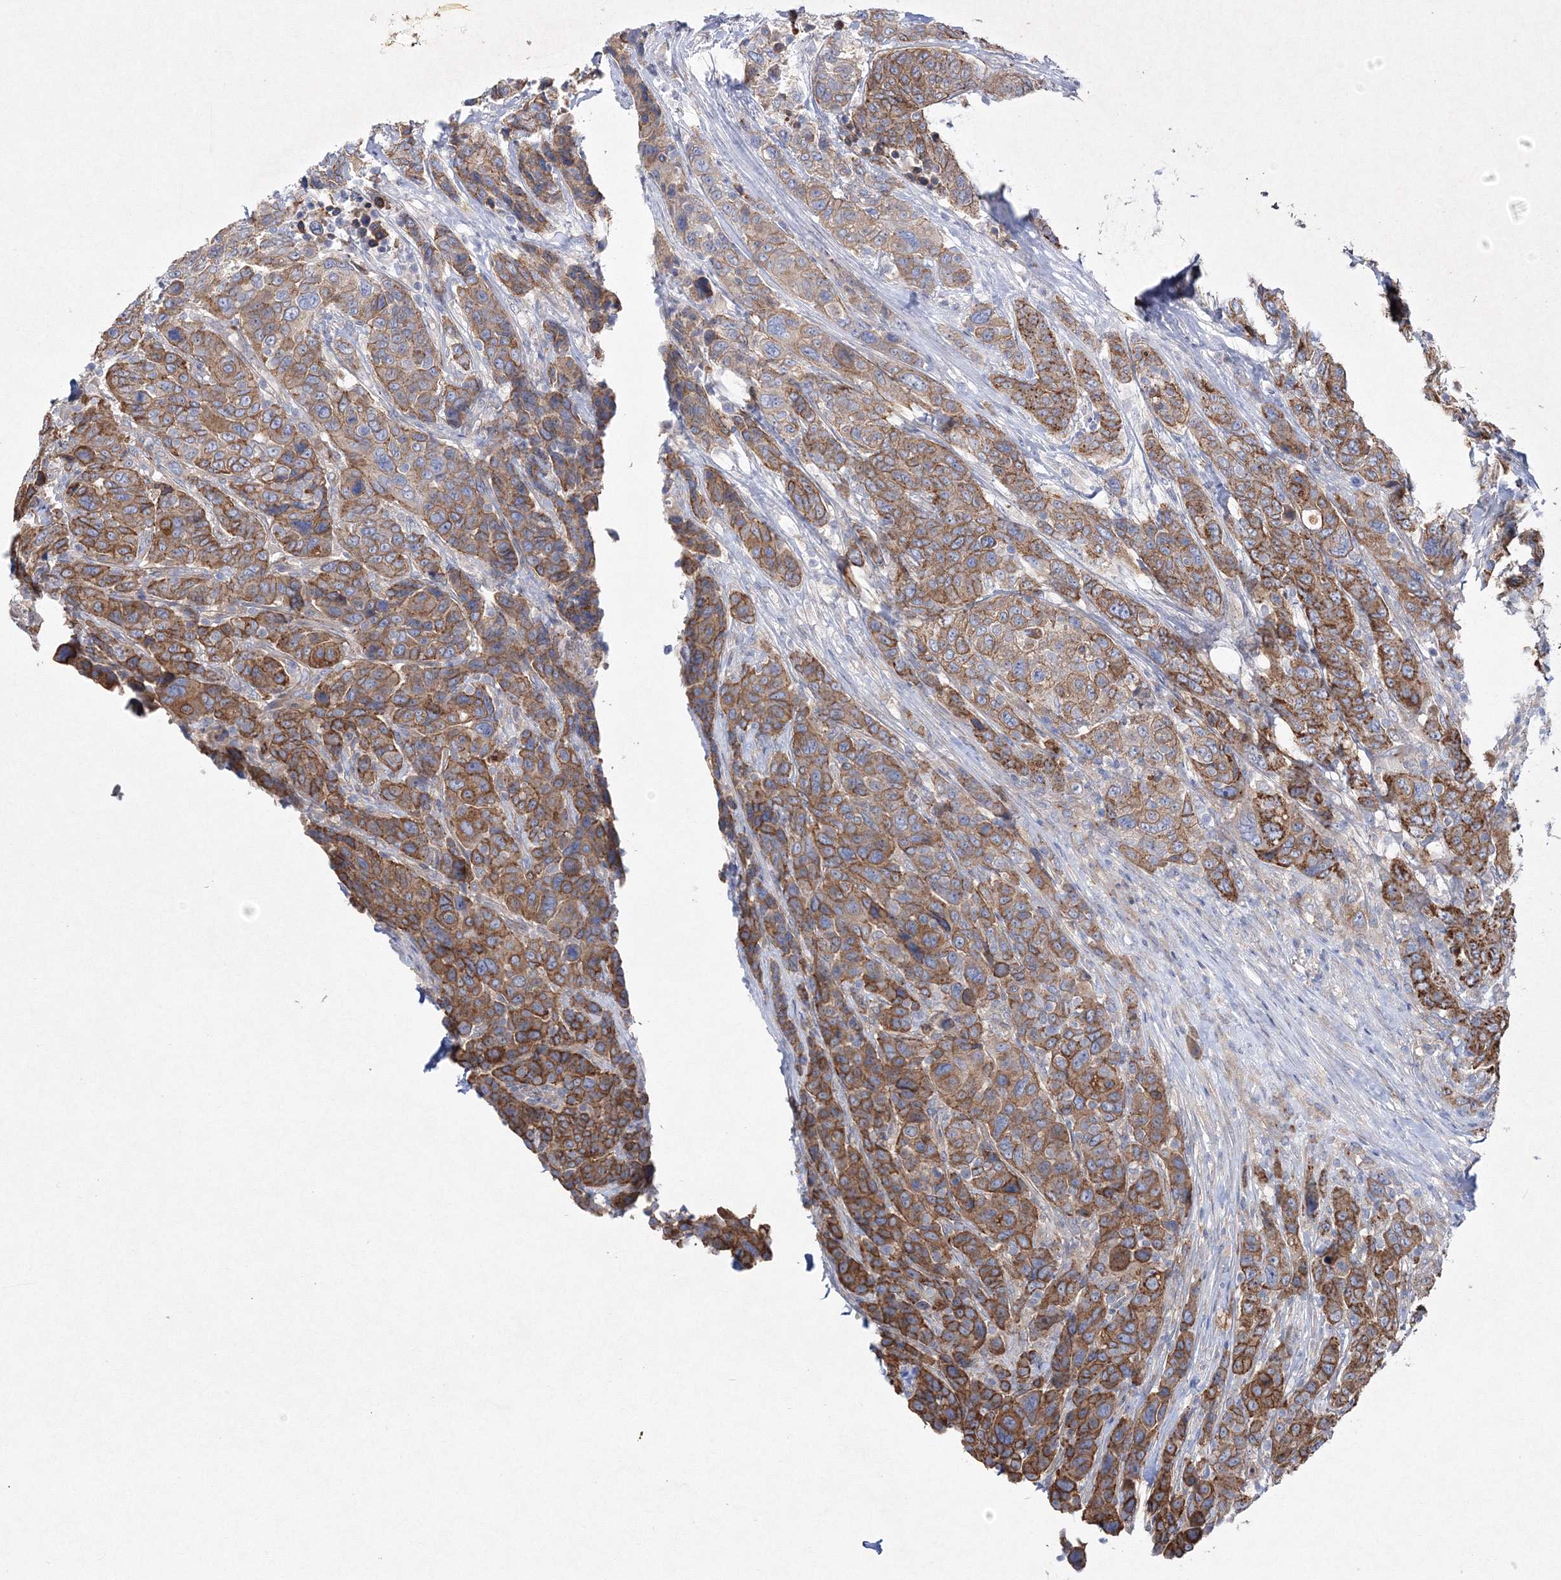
{"staining": {"intensity": "moderate", "quantity": ">75%", "location": "cytoplasmic/membranous"}, "tissue": "breast cancer", "cell_type": "Tumor cells", "image_type": "cancer", "snomed": [{"axis": "morphology", "description": "Duct carcinoma"}, {"axis": "topography", "description": "Breast"}], "caption": "This is an image of immunohistochemistry (IHC) staining of breast cancer (invasive ductal carcinoma), which shows moderate staining in the cytoplasmic/membranous of tumor cells.", "gene": "NAA40", "patient": {"sex": "female", "age": 37}}